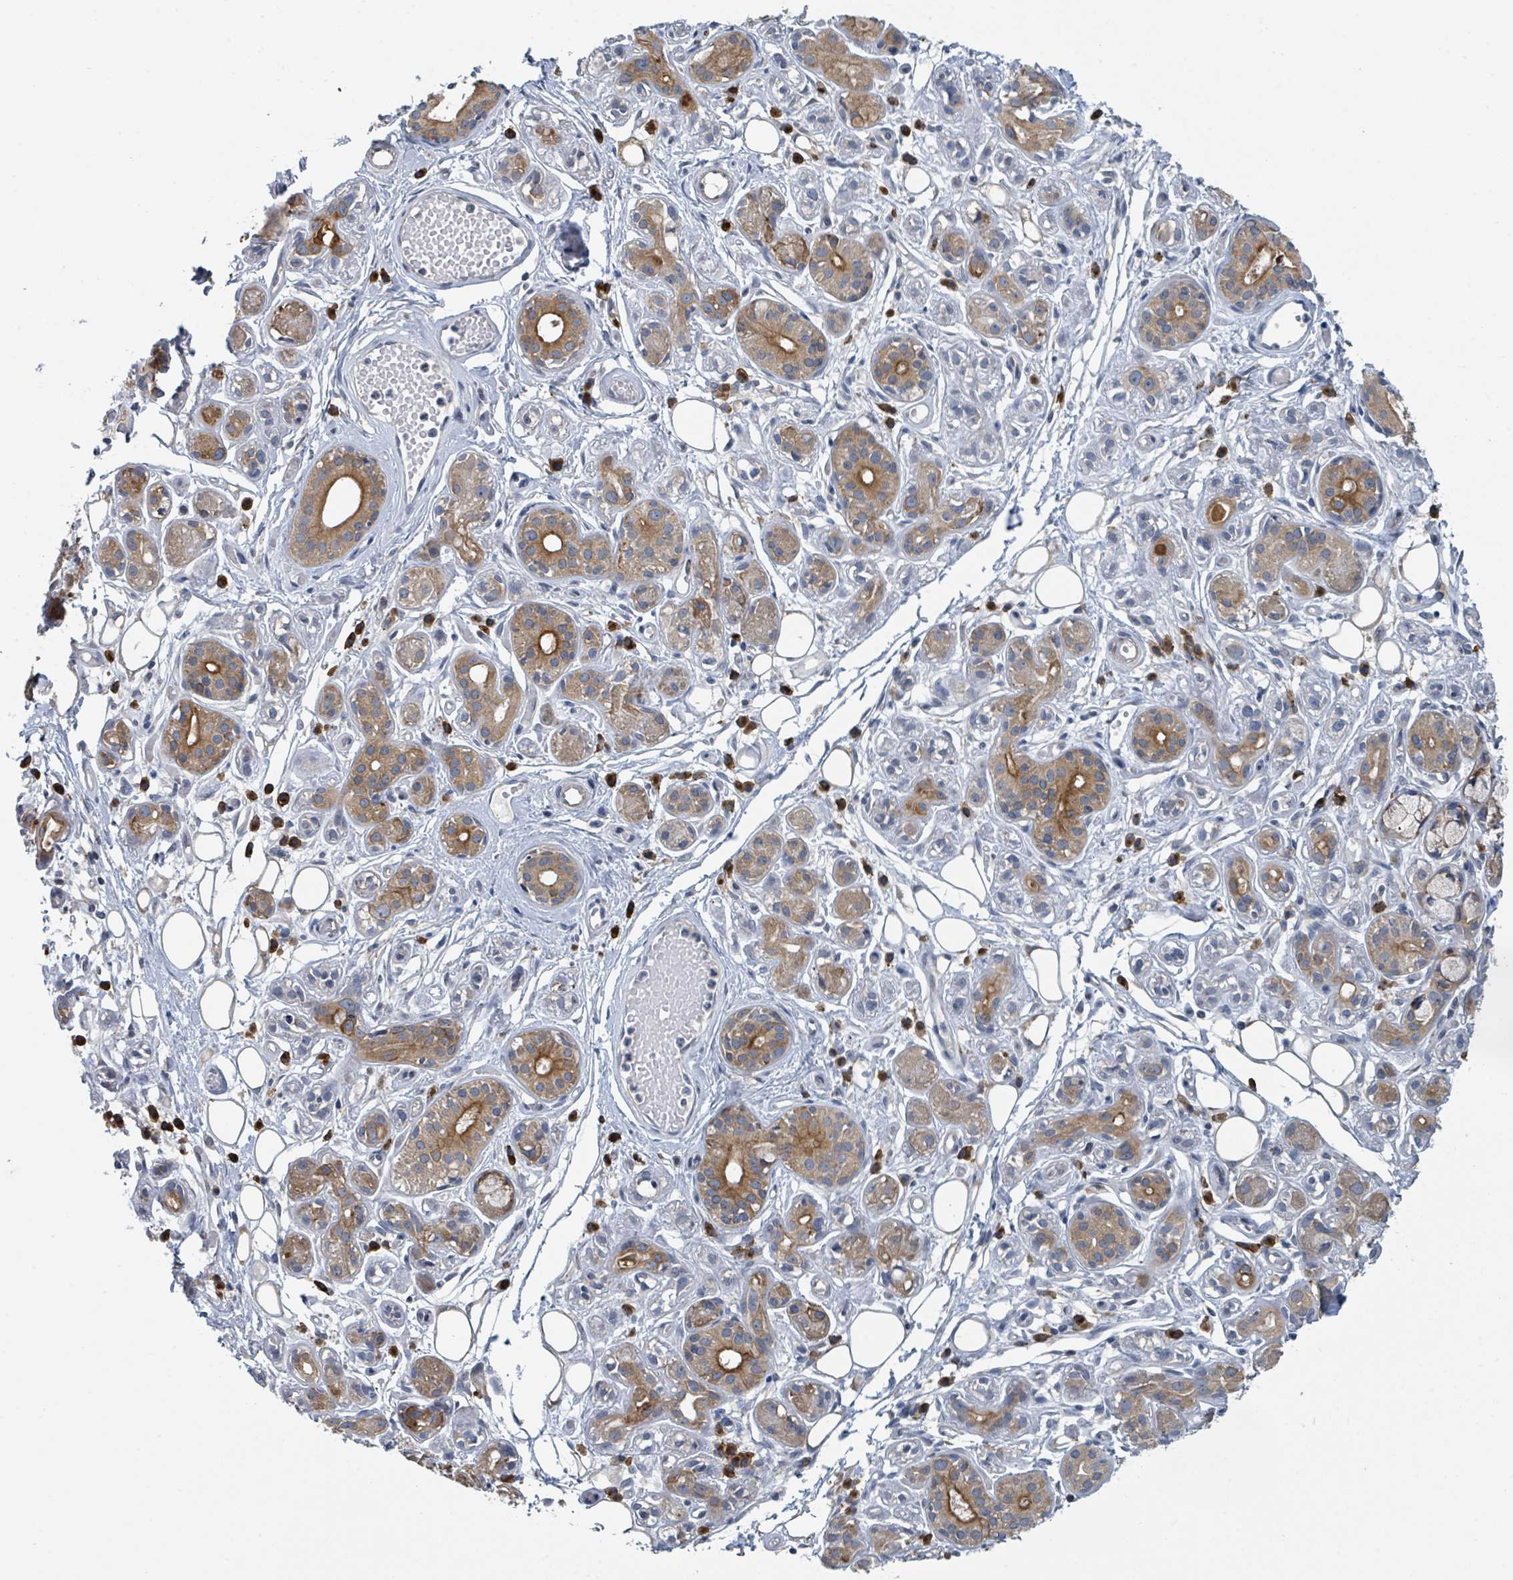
{"staining": {"intensity": "moderate", "quantity": ">75%", "location": "cytoplasmic/membranous"}, "tissue": "salivary gland", "cell_type": "Glandular cells", "image_type": "normal", "snomed": [{"axis": "morphology", "description": "Normal tissue, NOS"}, {"axis": "topography", "description": "Salivary gland"}], "caption": "The photomicrograph reveals staining of normal salivary gland, revealing moderate cytoplasmic/membranous protein expression (brown color) within glandular cells. The staining is performed using DAB (3,3'-diaminobenzidine) brown chromogen to label protein expression. The nuclei are counter-stained blue using hematoxylin.", "gene": "ANKRD55", "patient": {"sex": "male", "age": 54}}